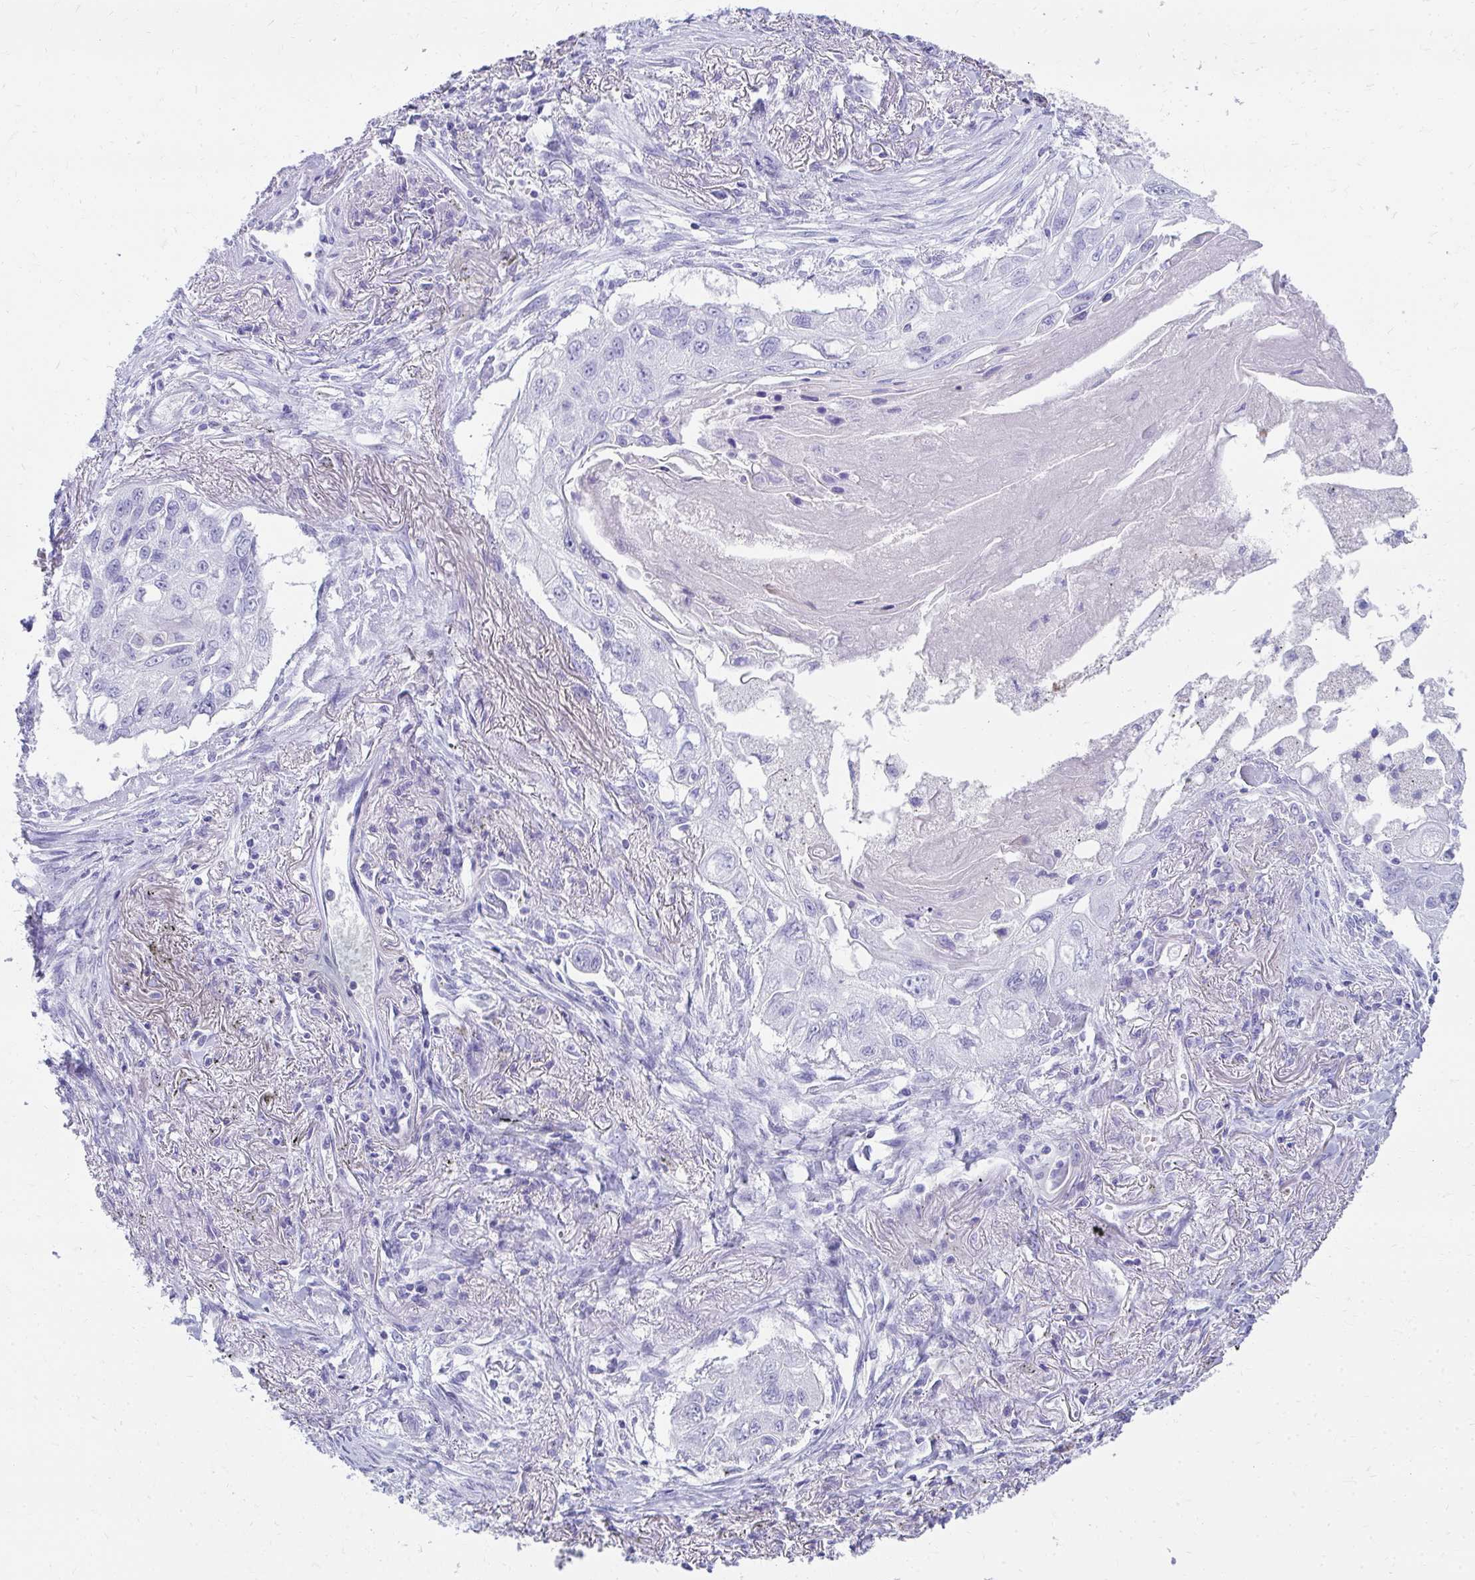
{"staining": {"intensity": "negative", "quantity": "none", "location": "none"}, "tissue": "lung cancer", "cell_type": "Tumor cells", "image_type": "cancer", "snomed": [{"axis": "morphology", "description": "Squamous cell carcinoma, NOS"}, {"axis": "topography", "description": "Lung"}], "caption": "Micrograph shows no protein positivity in tumor cells of lung cancer (squamous cell carcinoma) tissue.", "gene": "SEC14L3", "patient": {"sex": "male", "age": 75}}